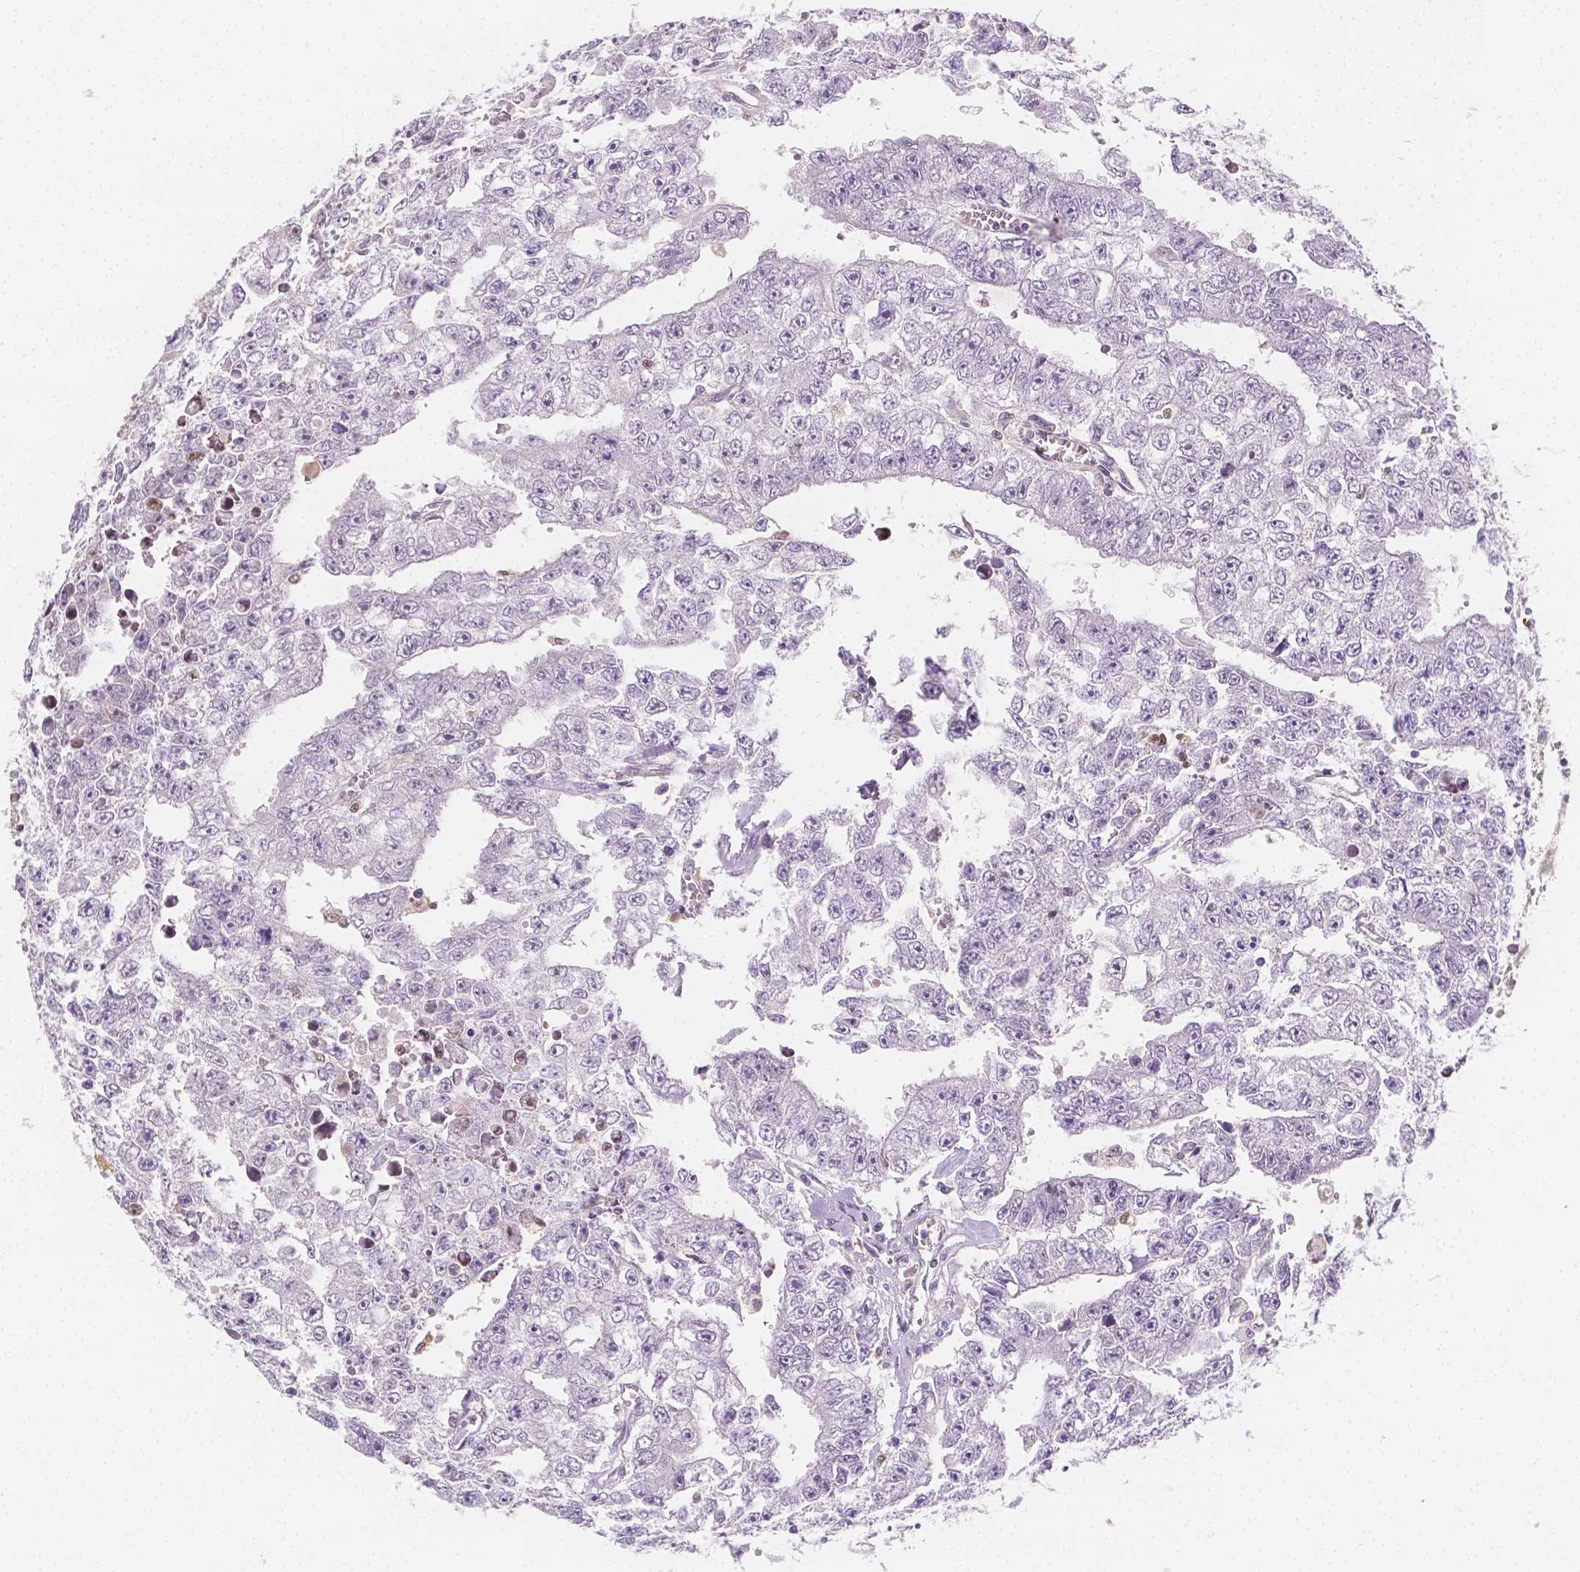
{"staining": {"intensity": "moderate", "quantity": "<25%", "location": "nuclear"}, "tissue": "testis cancer", "cell_type": "Tumor cells", "image_type": "cancer", "snomed": [{"axis": "morphology", "description": "Carcinoma, Embryonal, NOS"}, {"axis": "morphology", "description": "Teratoma, malignant, NOS"}, {"axis": "topography", "description": "Testis"}], "caption": "This is an image of immunohistochemistry staining of embryonal carcinoma (testis), which shows moderate expression in the nuclear of tumor cells.", "gene": "SGTB", "patient": {"sex": "male", "age": 24}}